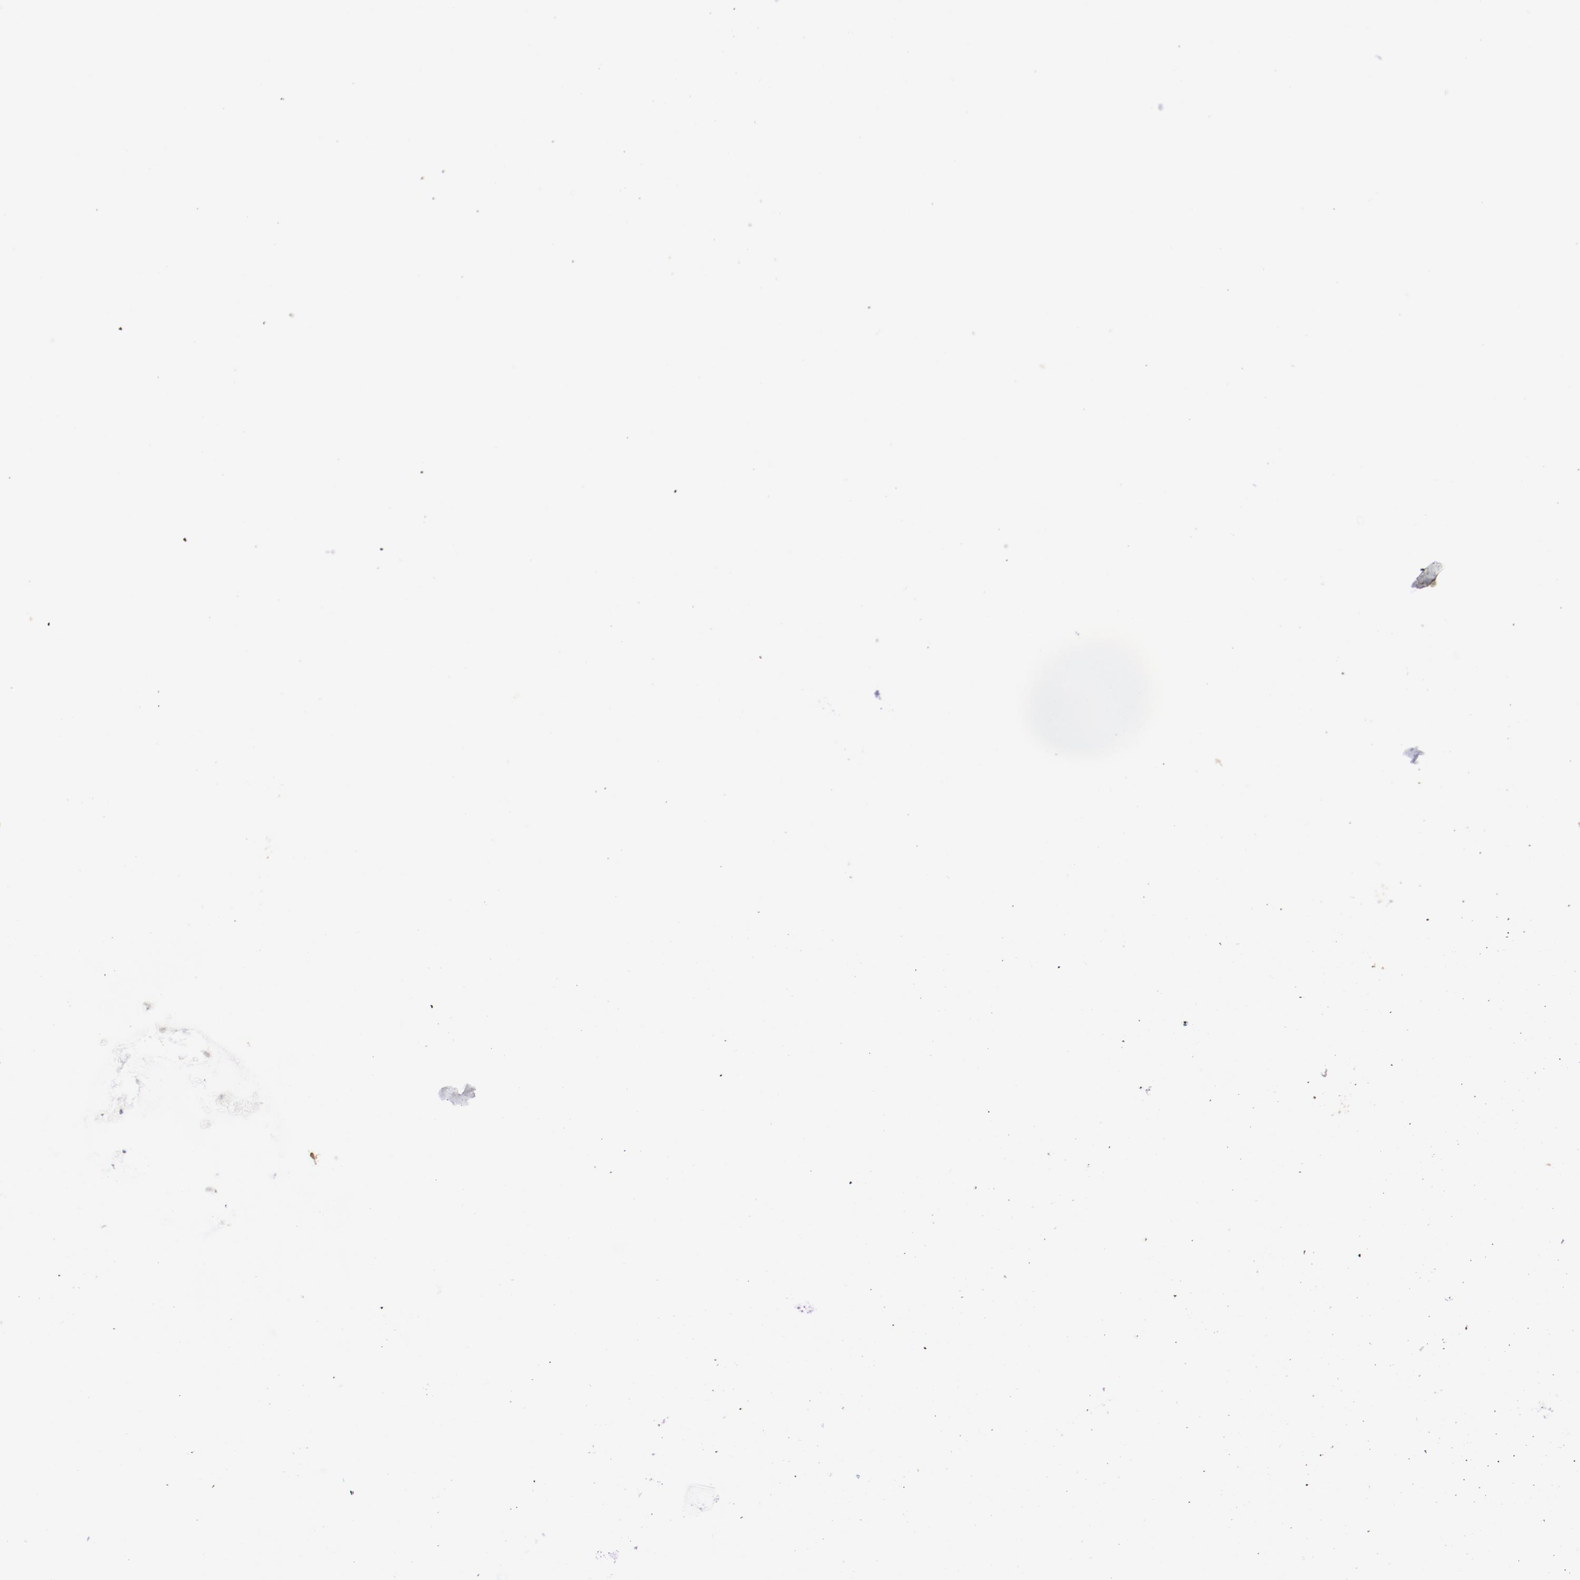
{"staining": {"intensity": "weak", "quantity": ">75%", "location": "cytoplasmic/membranous"}, "tissue": "testis cancer", "cell_type": "Tumor cells", "image_type": "cancer", "snomed": [{"axis": "morphology", "description": "Seminoma, NOS"}, {"axis": "topography", "description": "Testis"}], "caption": "This is a micrograph of immunohistochemistry (IHC) staining of testis cancer (seminoma), which shows weak staining in the cytoplasmic/membranous of tumor cells.", "gene": "FGR", "patient": {"sex": "male", "age": 39}}